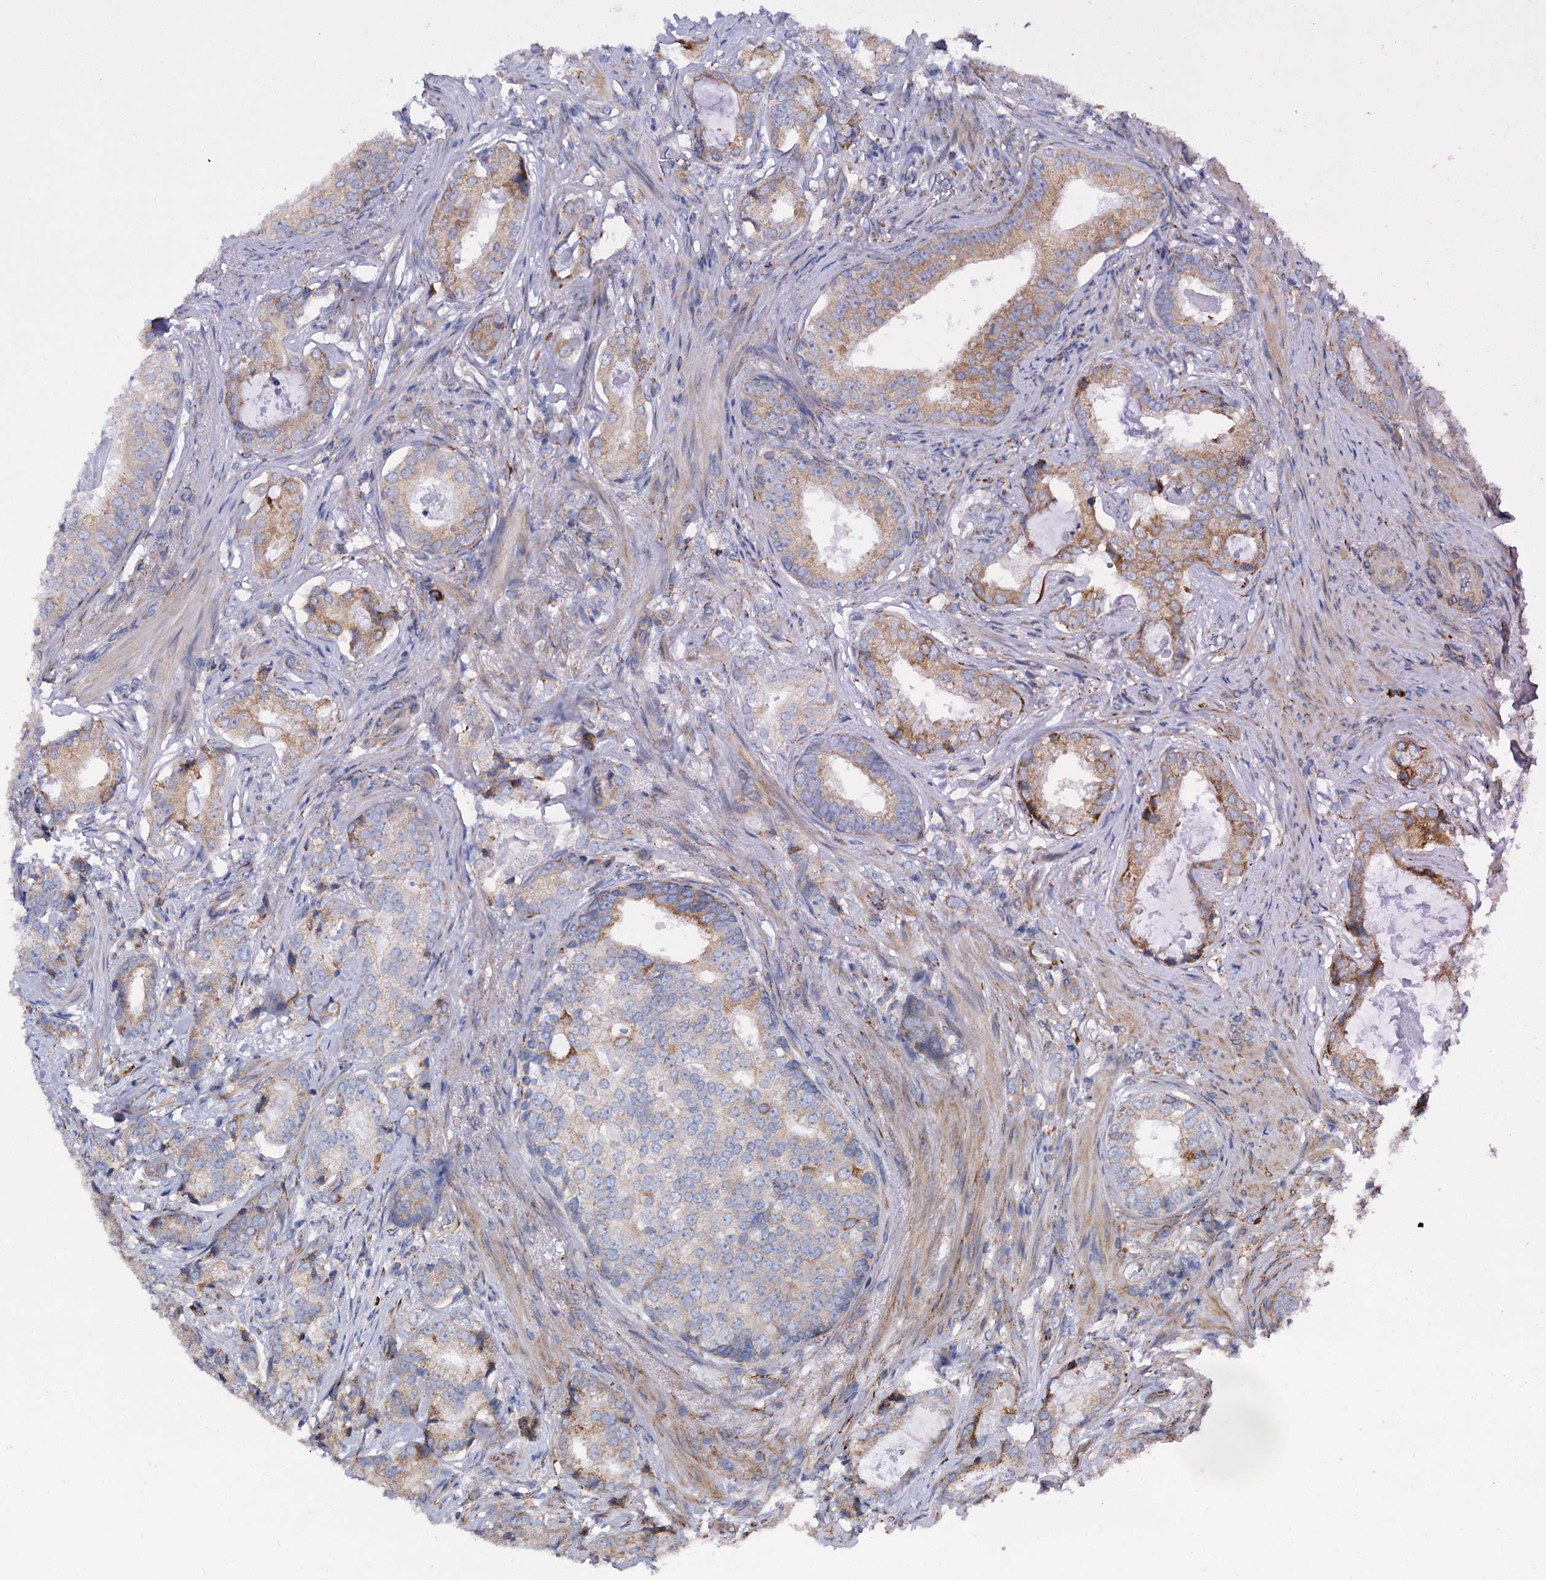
{"staining": {"intensity": "moderate", "quantity": ">75%", "location": "cytoplasmic/membranous"}, "tissue": "prostate cancer", "cell_type": "Tumor cells", "image_type": "cancer", "snomed": [{"axis": "morphology", "description": "Adenocarcinoma, Low grade"}, {"axis": "topography", "description": "Prostate"}], "caption": "Protein analysis of prostate cancer (adenocarcinoma (low-grade)) tissue displays moderate cytoplasmic/membranous positivity in approximately >75% of tumor cells.", "gene": "SHE", "patient": {"sex": "male", "age": 71}}